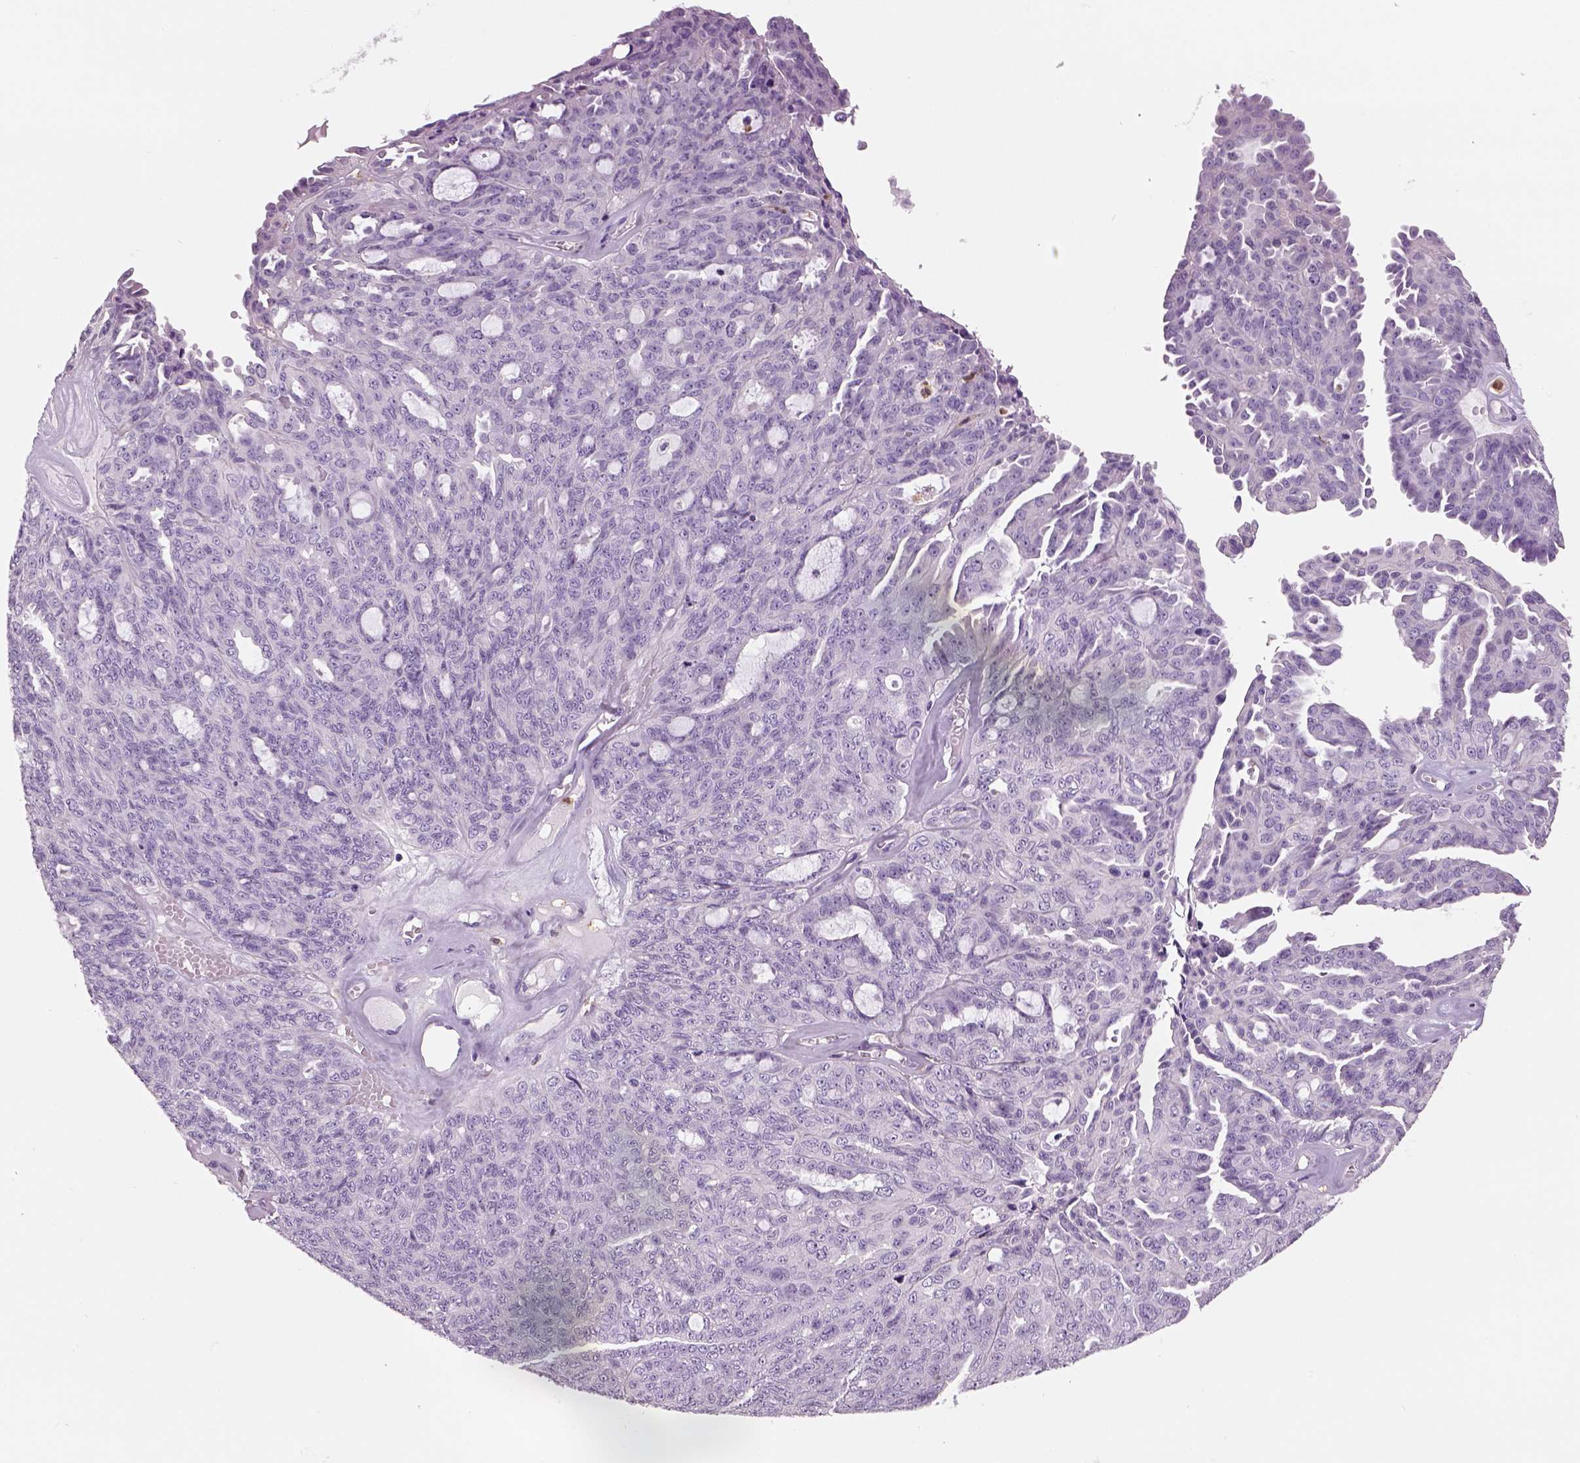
{"staining": {"intensity": "negative", "quantity": "none", "location": "none"}, "tissue": "ovarian cancer", "cell_type": "Tumor cells", "image_type": "cancer", "snomed": [{"axis": "morphology", "description": "Cystadenocarcinoma, serous, NOS"}, {"axis": "topography", "description": "Ovary"}], "caption": "This is a micrograph of IHC staining of serous cystadenocarcinoma (ovarian), which shows no positivity in tumor cells. (Brightfield microscopy of DAB (3,3'-diaminobenzidine) IHC at high magnification).", "gene": "NECAB2", "patient": {"sex": "female", "age": 71}}